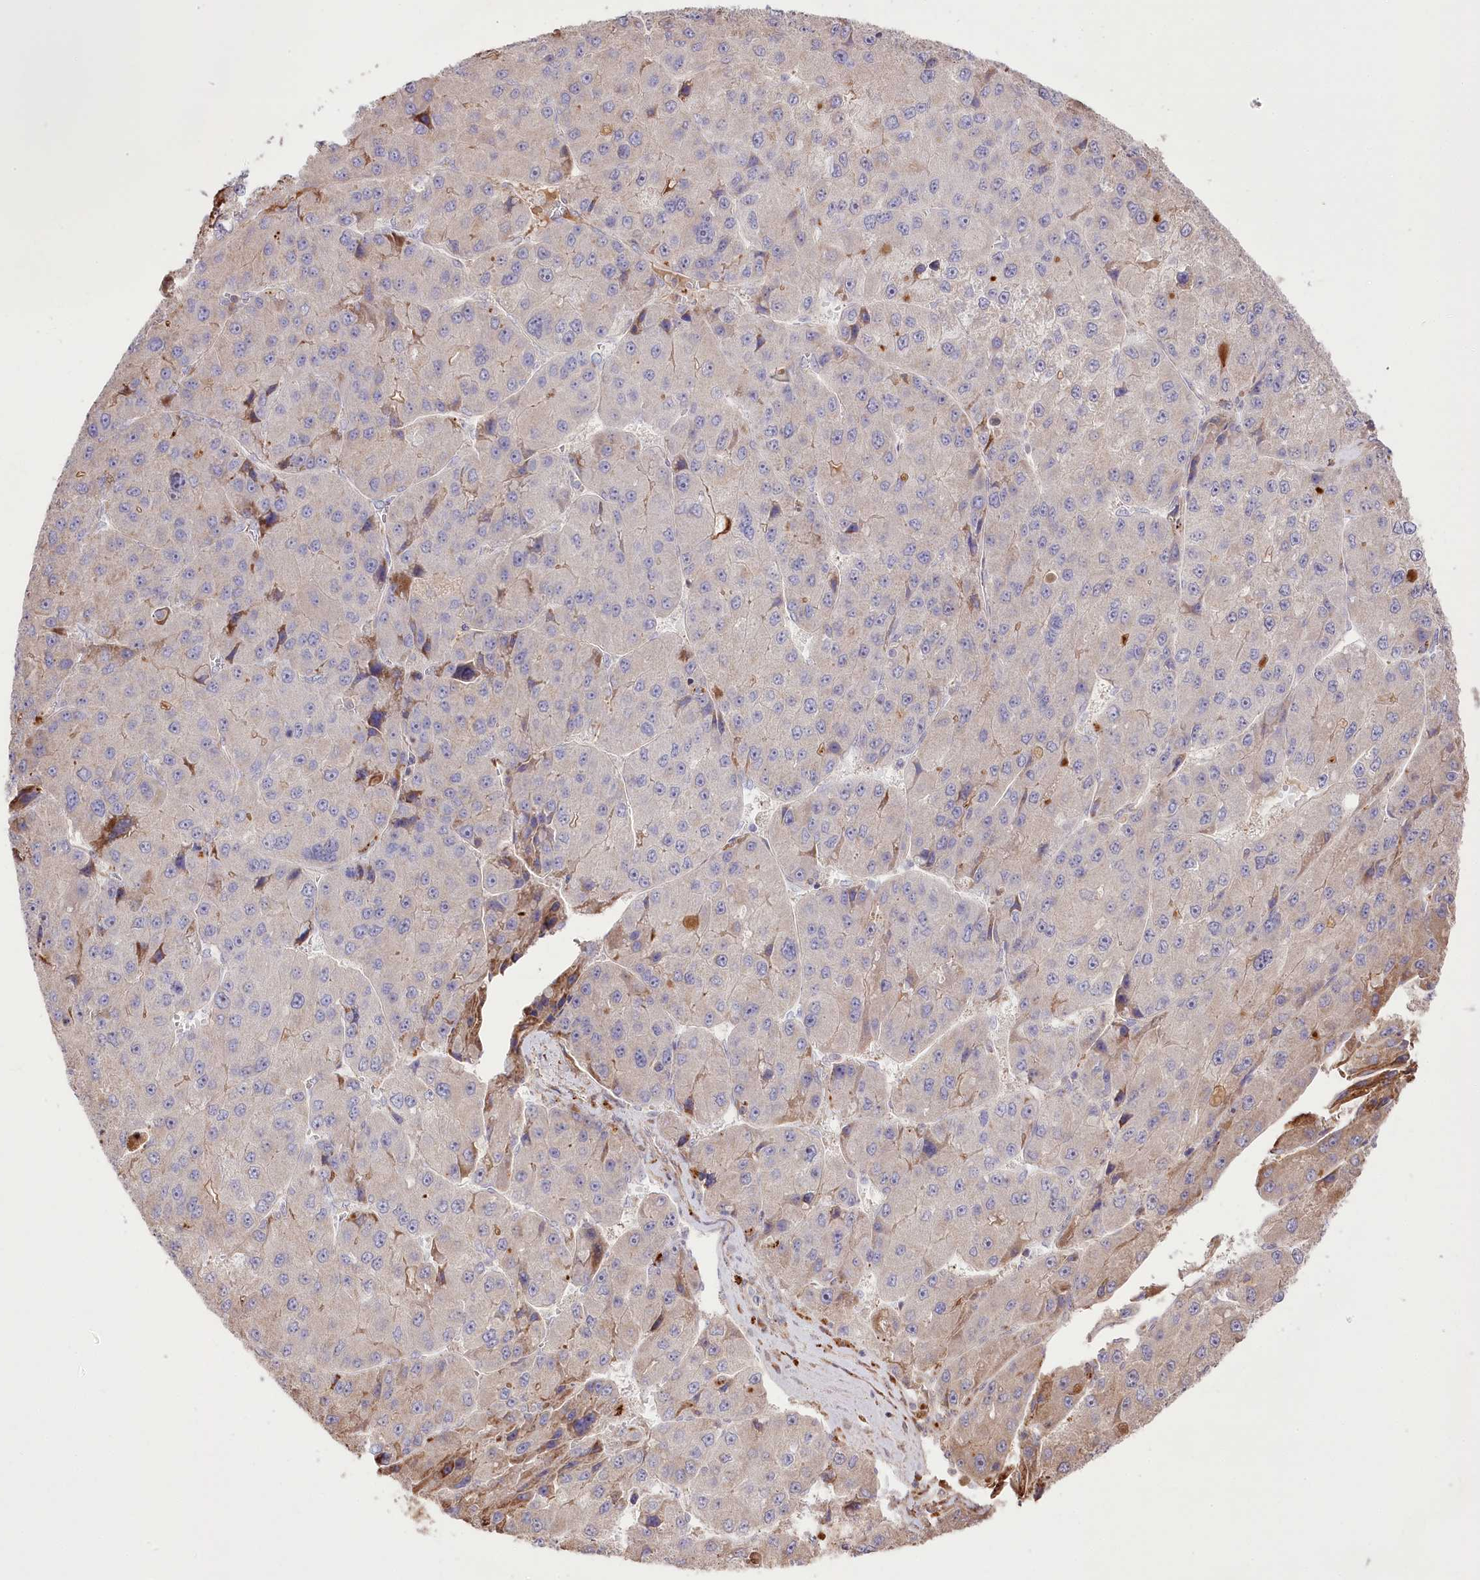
{"staining": {"intensity": "weak", "quantity": "<25%", "location": "cytoplasmic/membranous"}, "tissue": "liver cancer", "cell_type": "Tumor cells", "image_type": "cancer", "snomed": [{"axis": "morphology", "description": "Carcinoma, Hepatocellular, NOS"}, {"axis": "topography", "description": "Liver"}], "caption": "High power microscopy image of an immunohistochemistry (IHC) micrograph of liver cancer, revealing no significant positivity in tumor cells.", "gene": "RNF24", "patient": {"sex": "female", "age": 73}}